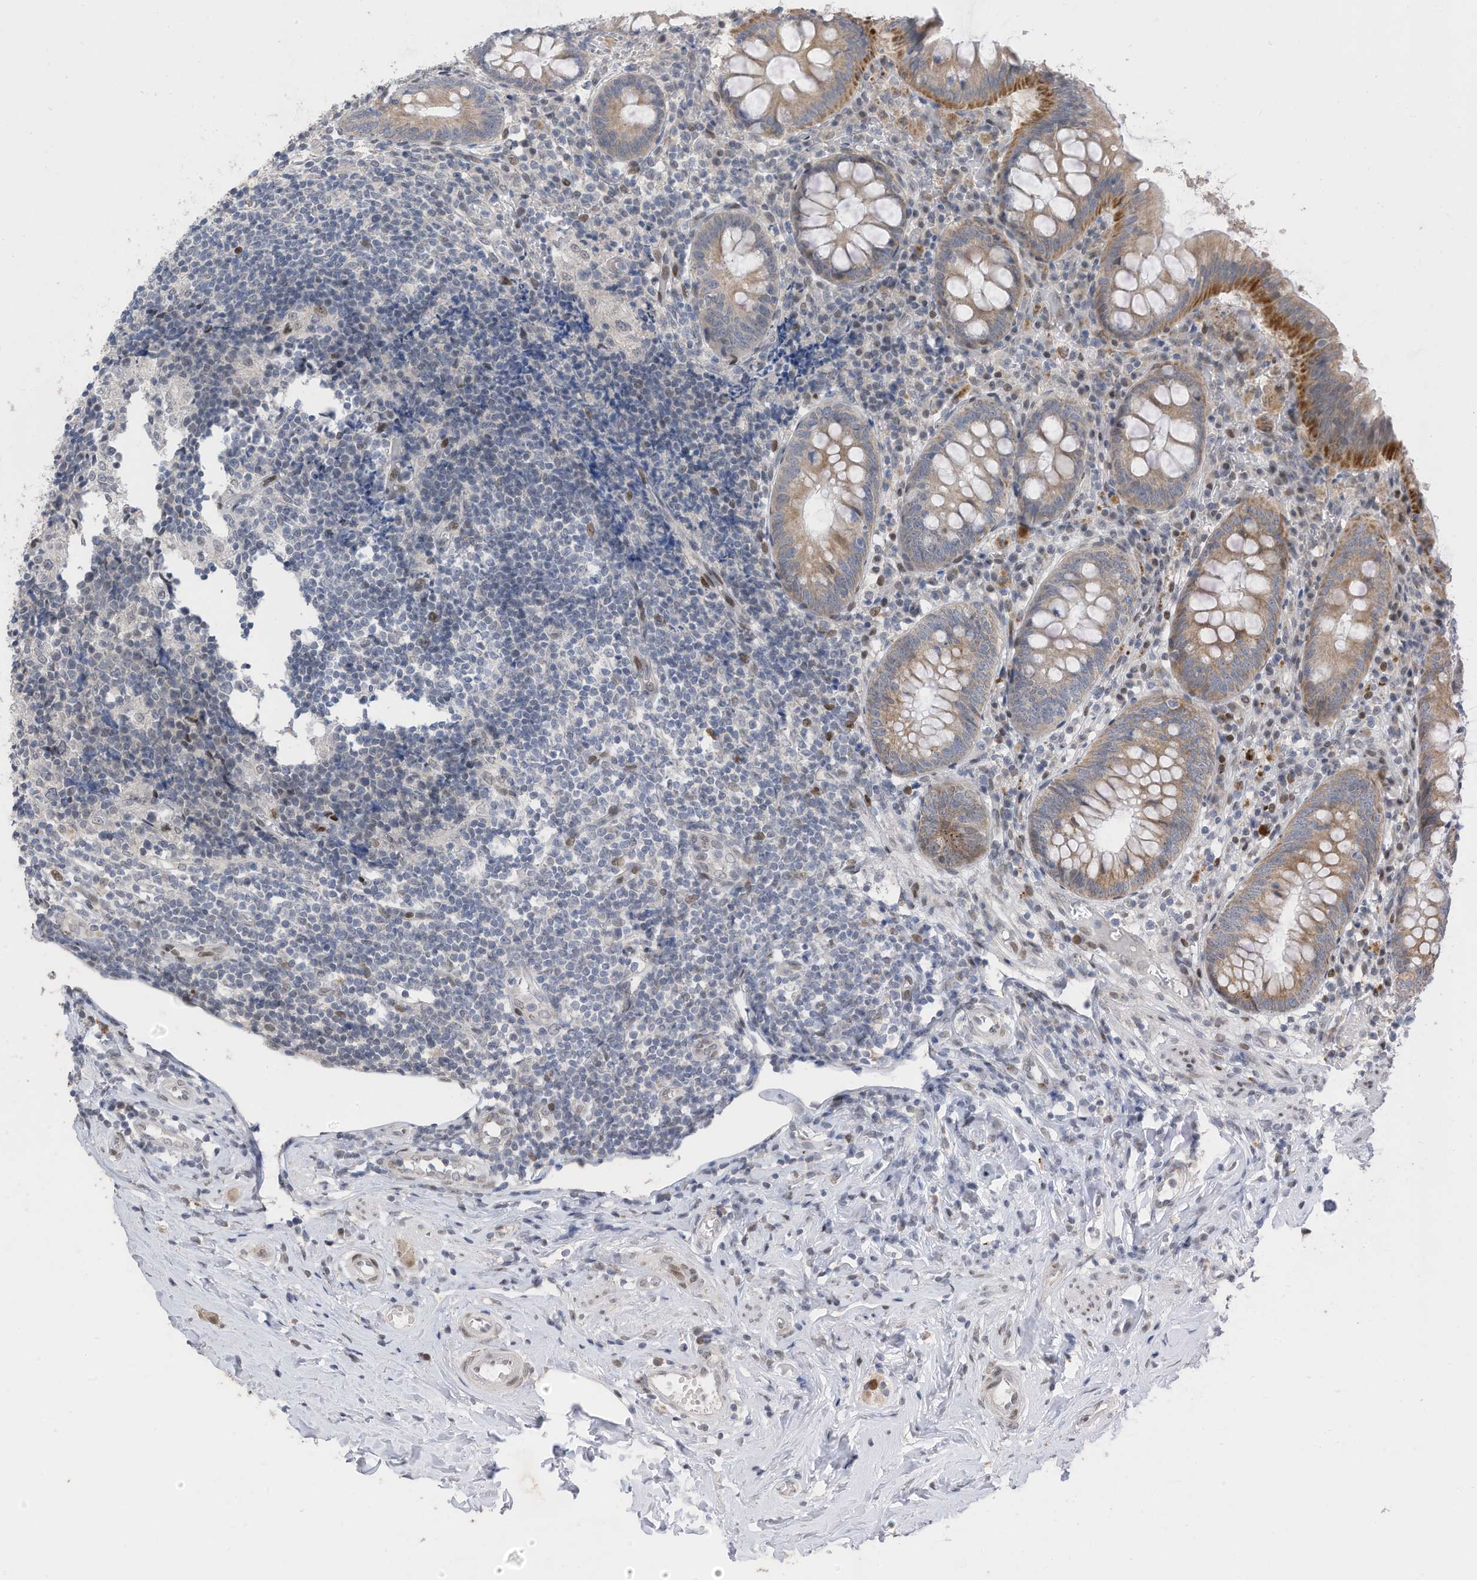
{"staining": {"intensity": "moderate", "quantity": "<25%", "location": "cytoplasmic/membranous"}, "tissue": "appendix", "cell_type": "Glandular cells", "image_type": "normal", "snomed": [{"axis": "morphology", "description": "Normal tissue, NOS"}, {"axis": "topography", "description": "Appendix"}], "caption": "Immunohistochemical staining of normal appendix shows moderate cytoplasmic/membranous protein expression in approximately <25% of glandular cells. The protein is stained brown, and the nuclei are stained in blue (DAB IHC with brightfield microscopy, high magnification).", "gene": "RABL3", "patient": {"sex": "female", "age": 54}}